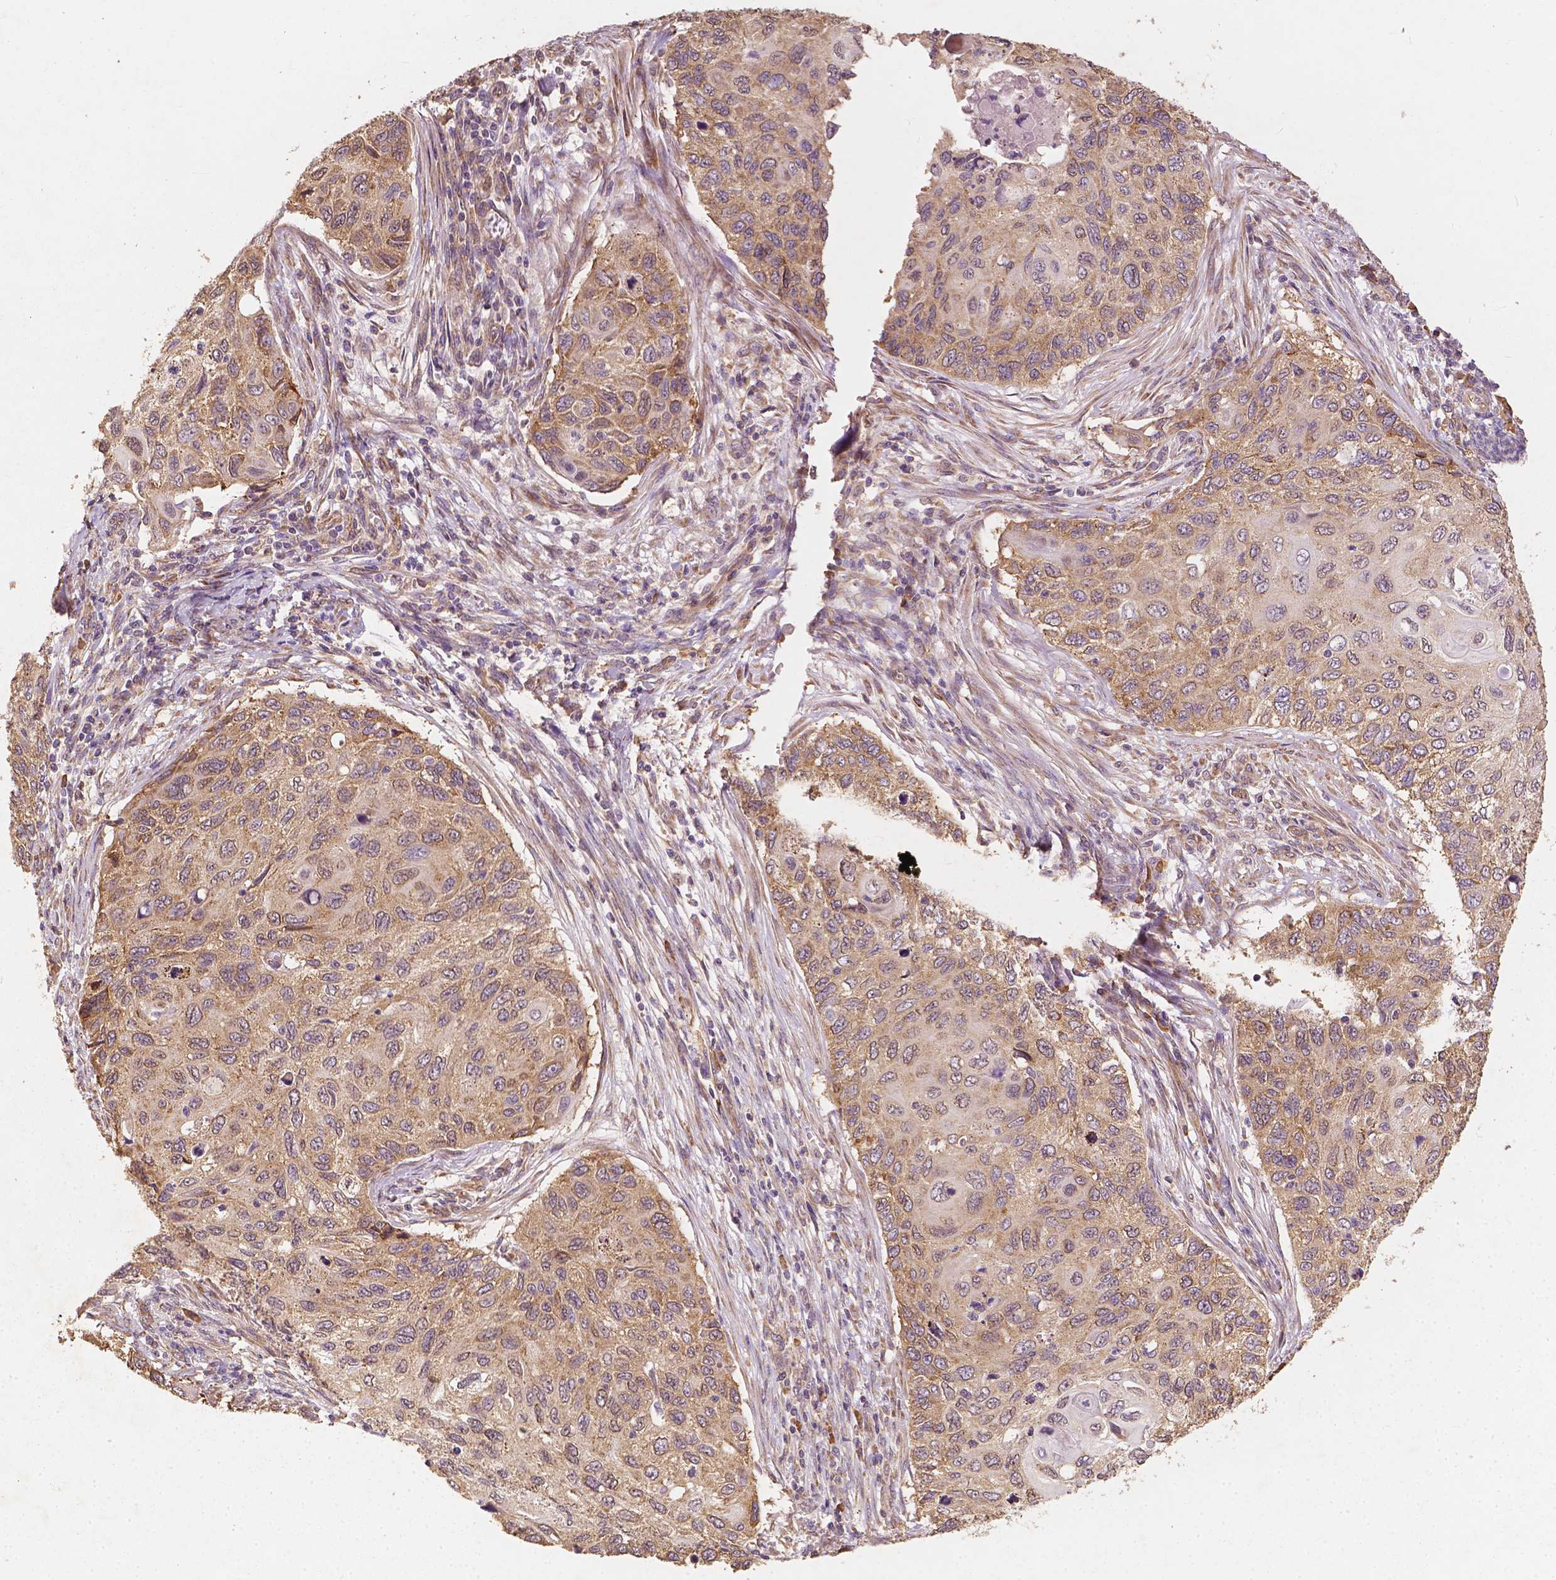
{"staining": {"intensity": "moderate", "quantity": "25%-75%", "location": "cytoplasmic/membranous"}, "tissue": "cervical cancer", "cell_type": "Tumor cells", "image_type": "cancer", "snomed": [{"axis": "morphology", "description": "Squamous cell carcinoma, NOS"}, {"axis": "topography", "description": "Cervix"}], "caption": "DAB (3,3'-diaminobenzidine) immunohistochemical staining of cervical squamous cell carcinoma demonstrates moderate cytoplasmic/membranous protein positivity in about 25%-75% of tumor cells.", "gene": "G3BP1", "patient": {"sex": "female", "age": 70}}